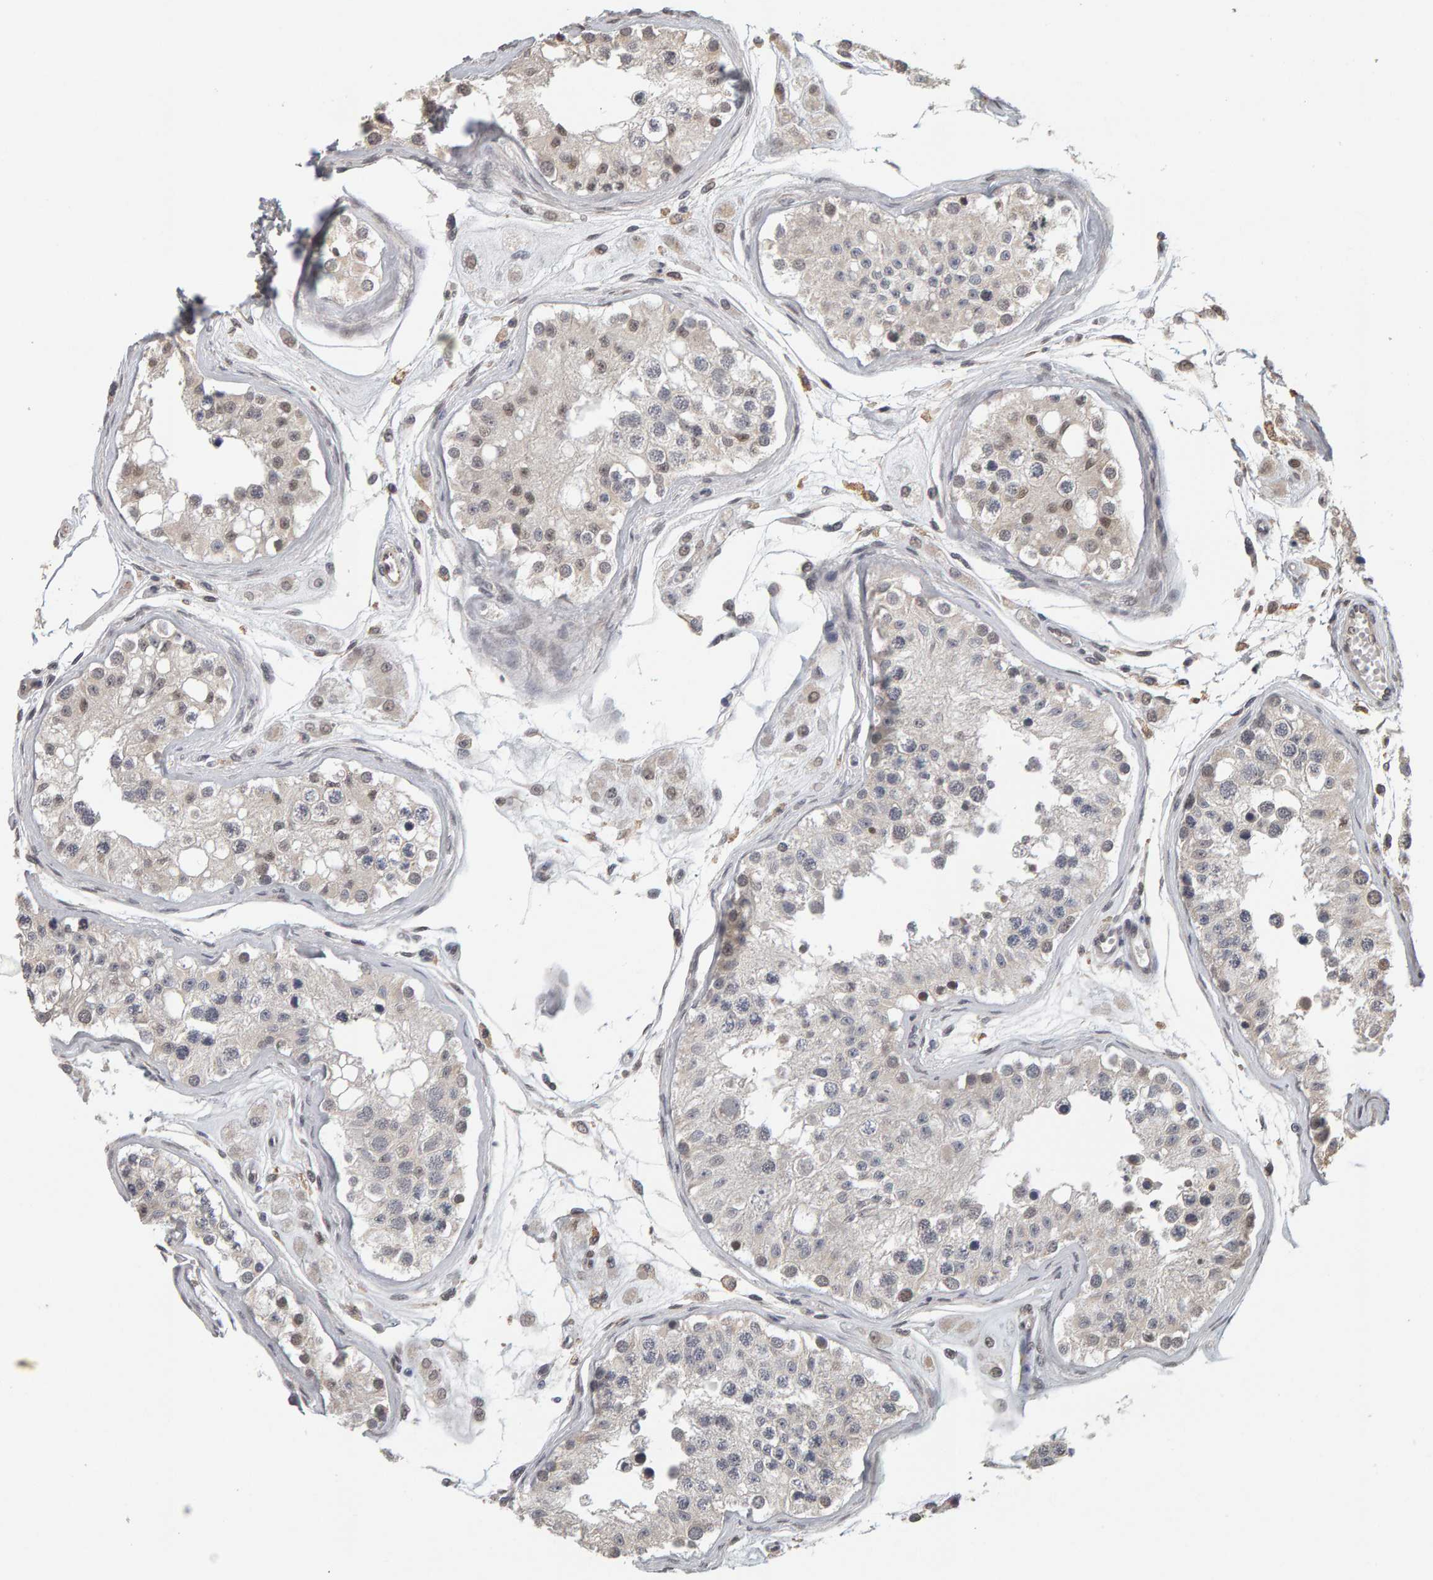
{"staining": {"intensity": "weak", "quantity": "<25%", "location": "cytoplasmic/membranous"}, "tissue": "testis", "cell_type": "Cells in seminiferous ducts", "image_type": "normal", "snomed": [{"axis": "morphology", "description": "Normal tissue, NOS"}, {"axis": "morphology", "description": "Adenocarcinoma, metastatic, NOS"}, {"axis": "topography", "description": "Testis"}], "caption": "Protein analysis of normal testis shows no significant staining in cells in seminiferous ducts.", "gene": "TEFM", "patient": {"sex": "male", "age": 26}}